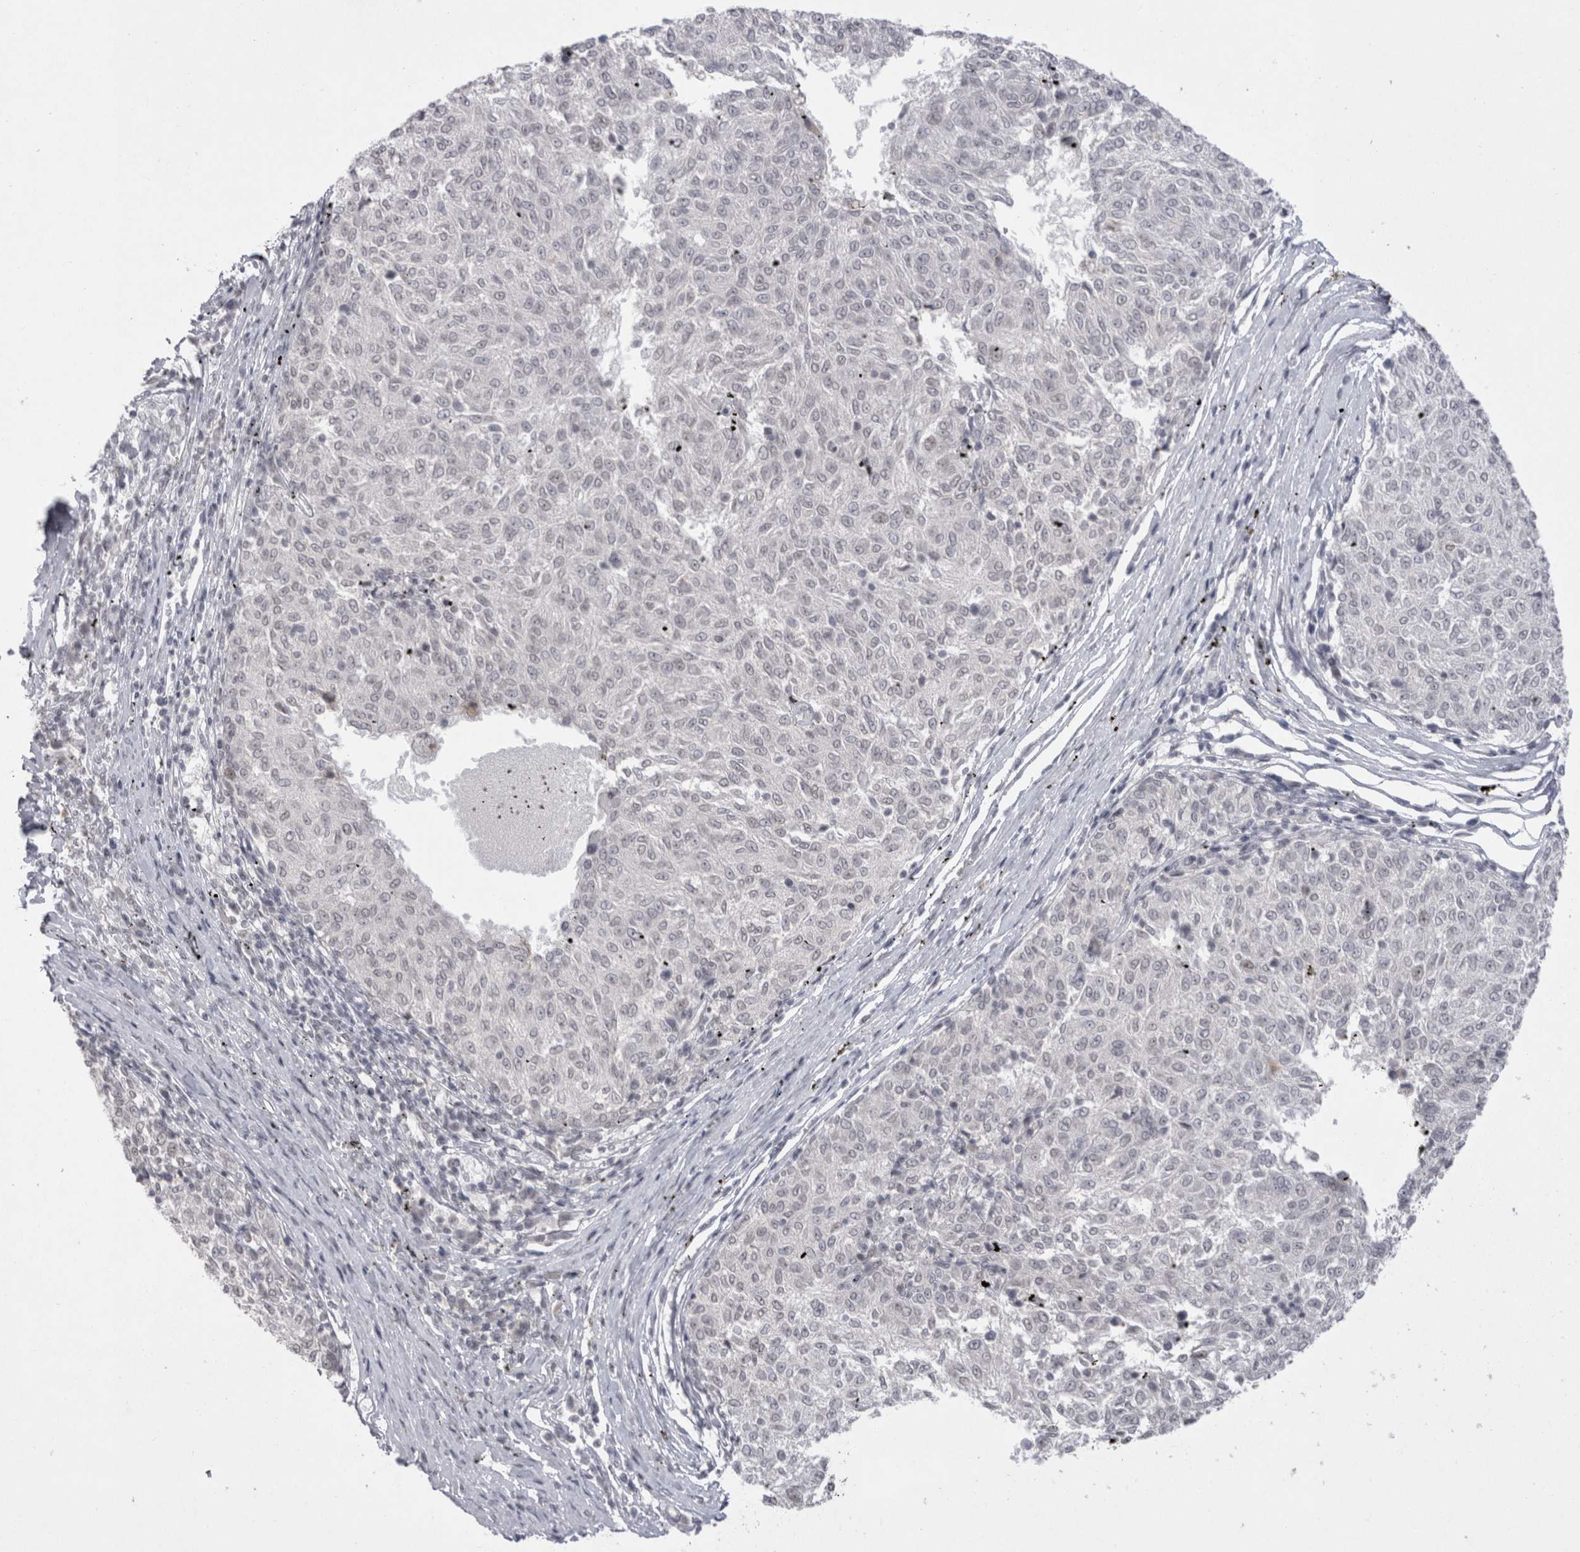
{"staining": {"intensity": "negative", "quantity": "none", "location": "none"}, "tissue": "melanoma", "cell_type": "Tumor cells", "image_type": "cancer", "snomed": [{"axis": "morphology", "description": "Malignant melanoma, NOS"}, {"axis": "topography", "description": "Skin"}], "caption": "Malignant melanoma was stained to show a protein in brown. There is no significant staining in tumor cells. (Stains: DAB immunohistochemistry with hematoxylin counter stain, Microscopy: brightfield microscopy at high magnification).", "gene": "DDX4", "patient": {"sex": "female", "age": 72}}